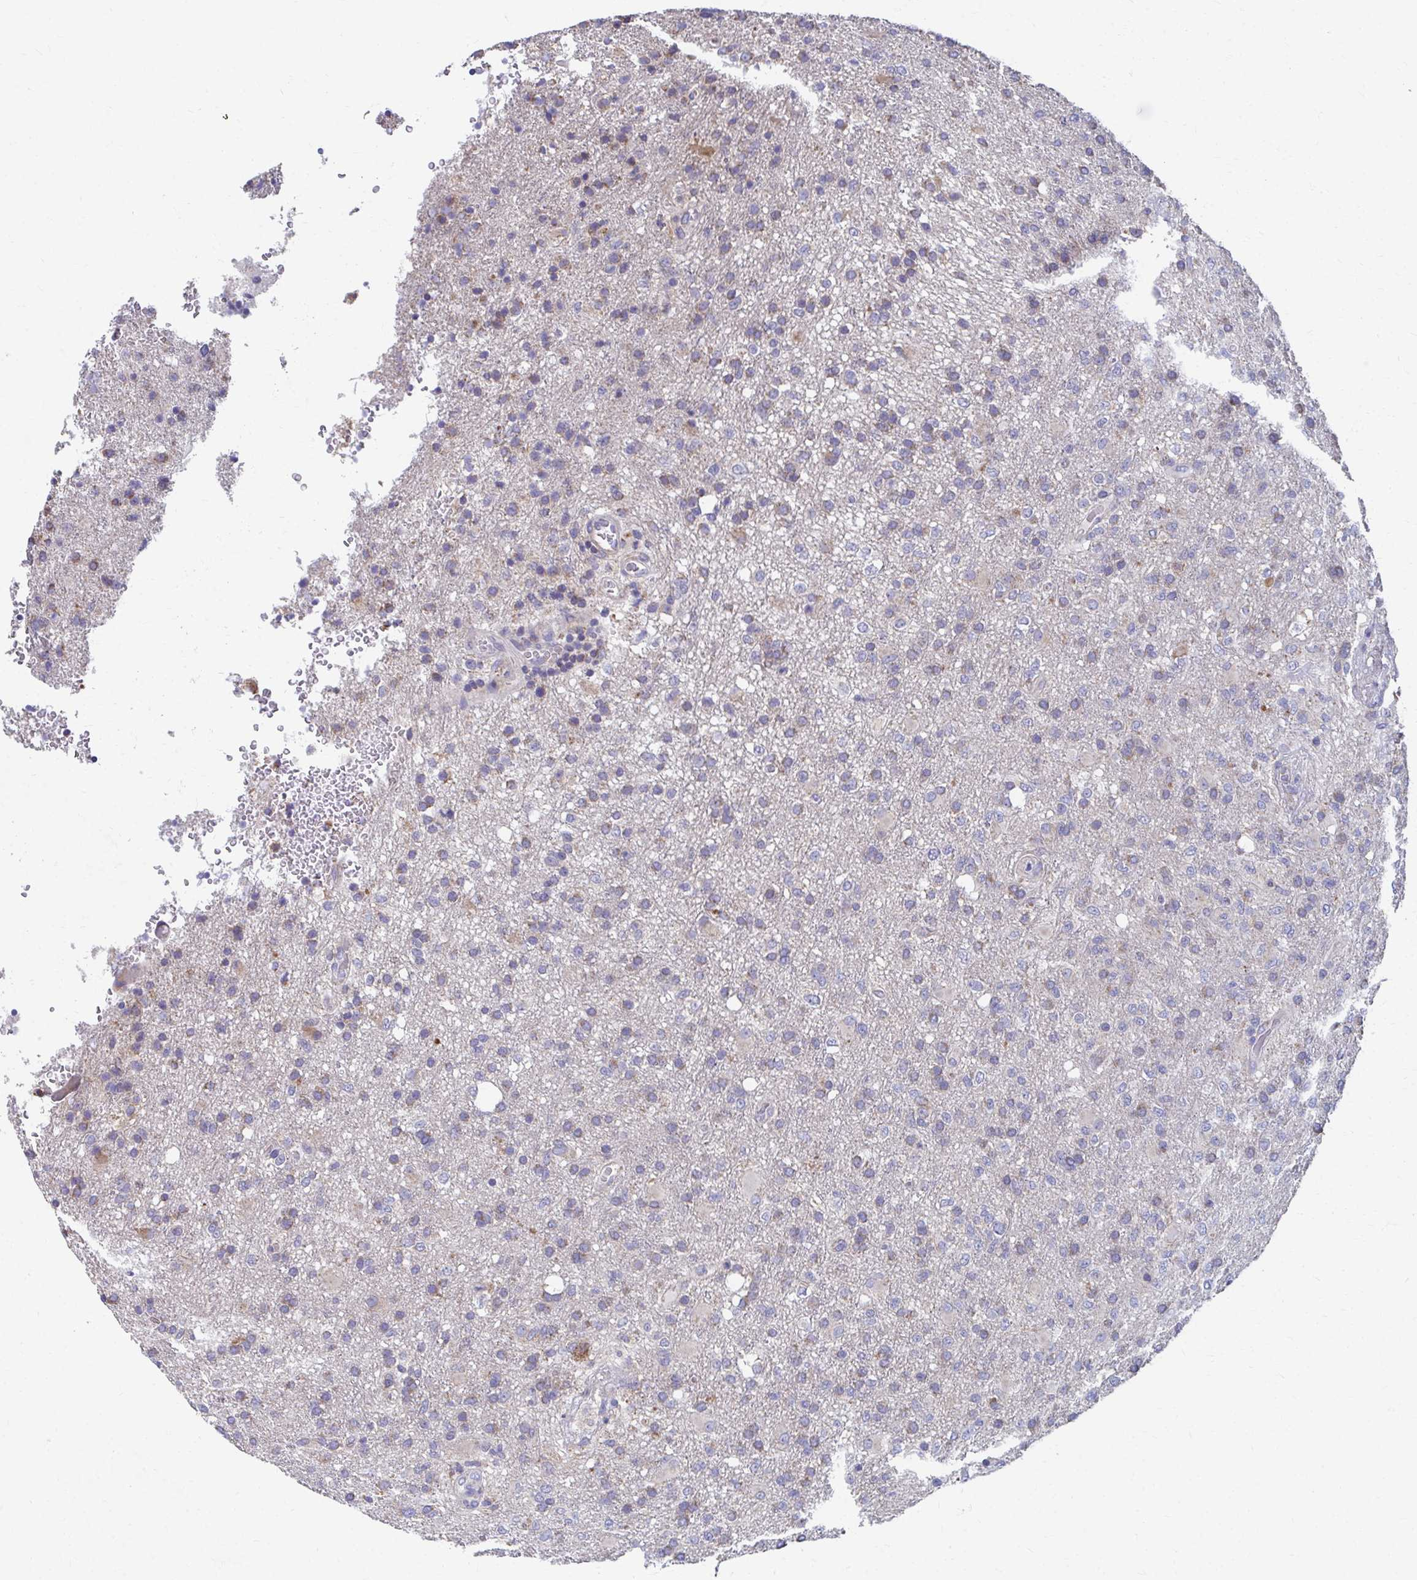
{"staining": {"intensity": "weak", "quantity": "<25%", "location": "cytoplasmic/membranous"}, "tissue": "glioma", "cell_type": "Tumor cells", "image_type": "cancer", "snomed": [{"axis": "morphology", "description": "Glioma, malignant, High grade"}, {"axis": "topography", "description": "Brain"}], "caption": "Protein analysis of glioma demonstrates no significant expression in tumor cells.", "gene": "RCC1L", "patient": {"sex": "female", "age": 74}}